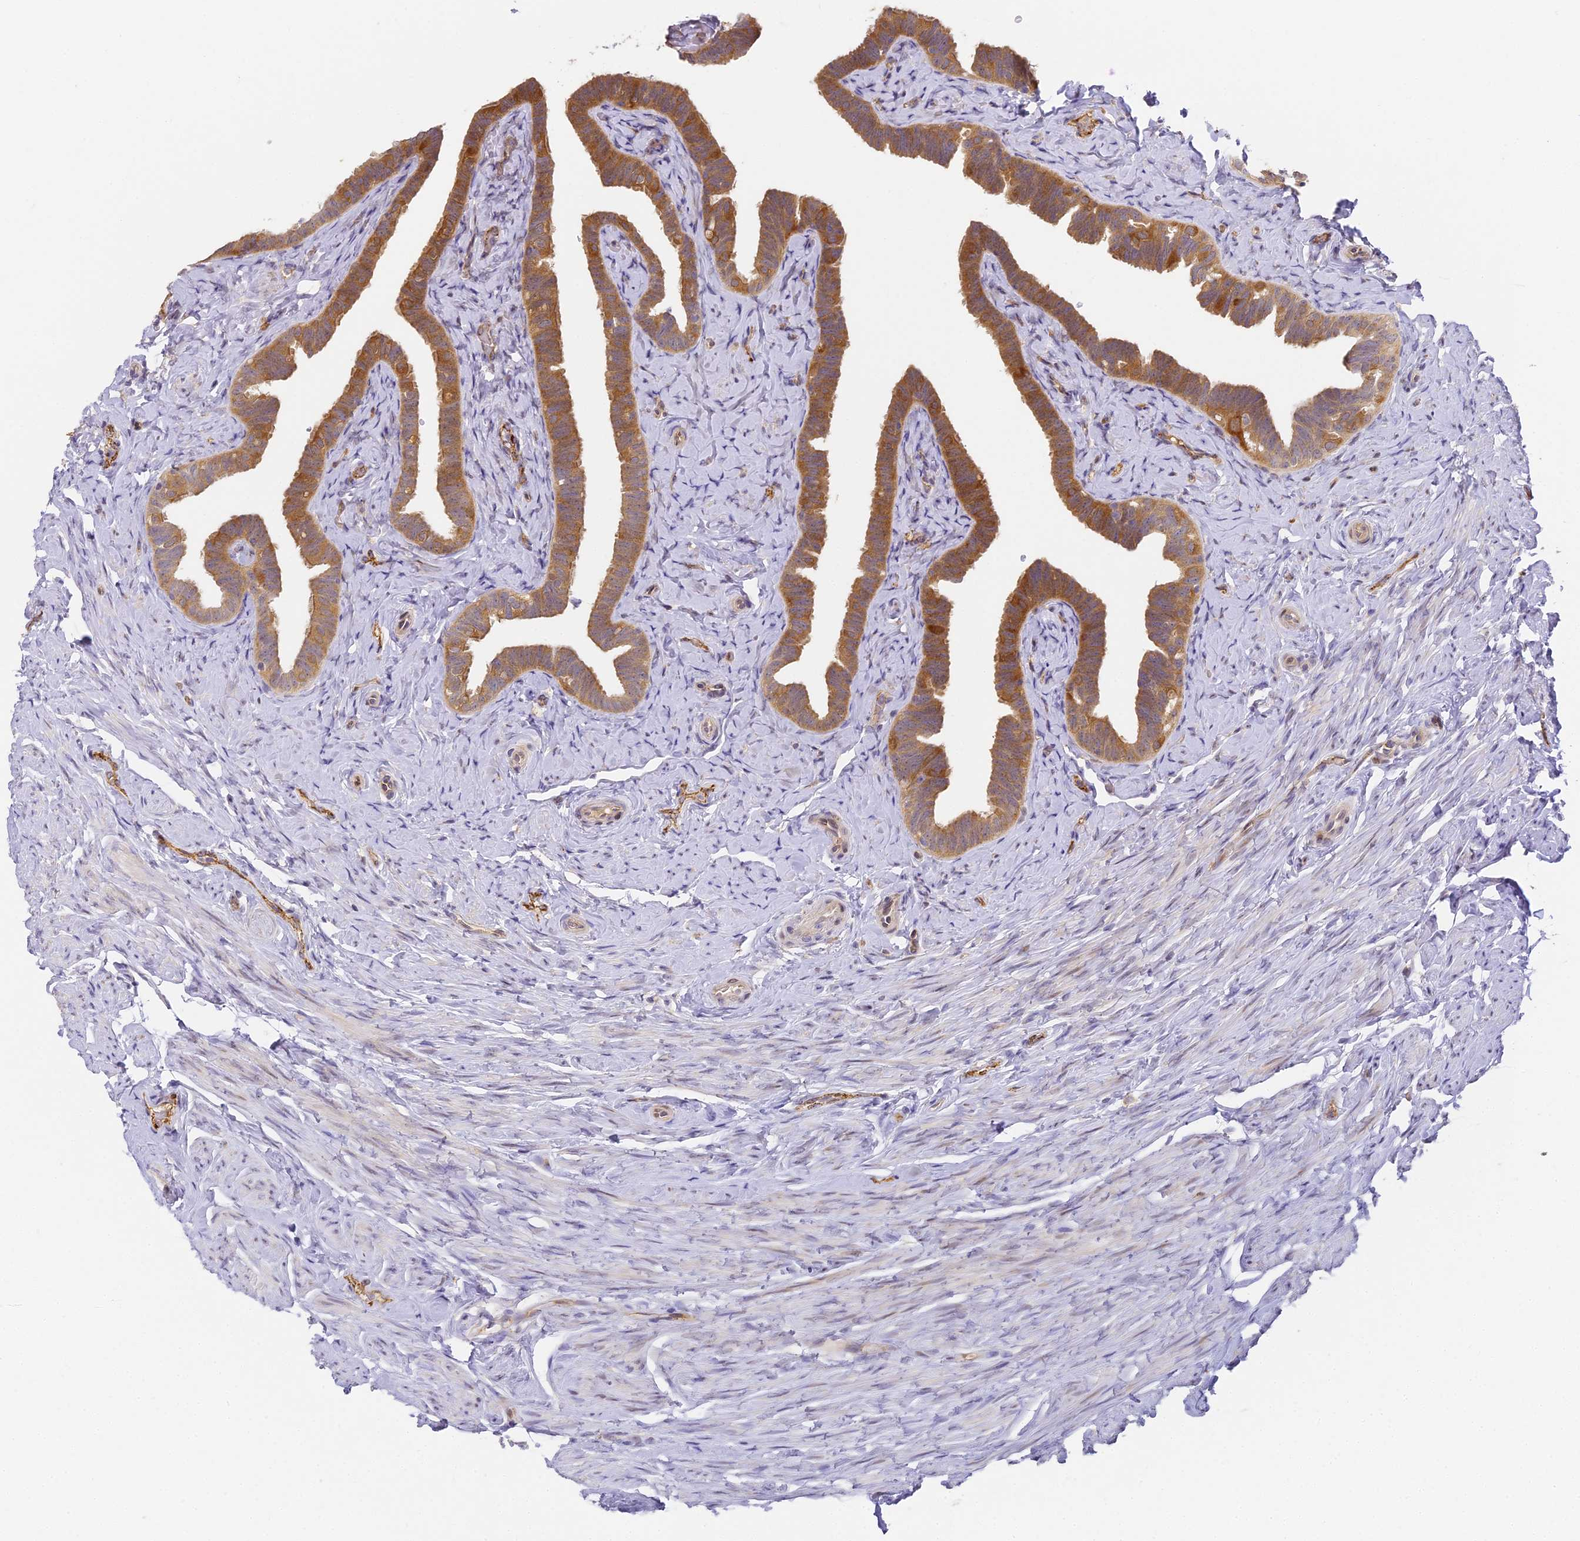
{"staining": {"intensity": "moderate", "quantity": ">75%", "location": "cytoplasmic/membranous"}, "tissue": "fallopian tube", "cell_type": "Glandular cells", "image_type": "normal", "snomed": [{"axis": "morphology", "description": "Normal tissue, NOS"}, {"axis": "topography", "description": "Fallopian tube"}], "caption": "Fallopian tube stained with immunohistochemistry (IHC) shows moderate cytoplasmic/membranous staining in approximately >75% of glandular cells. Using DAB (3,3'-diaminobenzidine) (brown) and hematoxylin (blue) stains, captured at high magnification using brightfield microscopy.", "gene": "DNAAF10", "patient": {"sex": "female", "age": 39}}